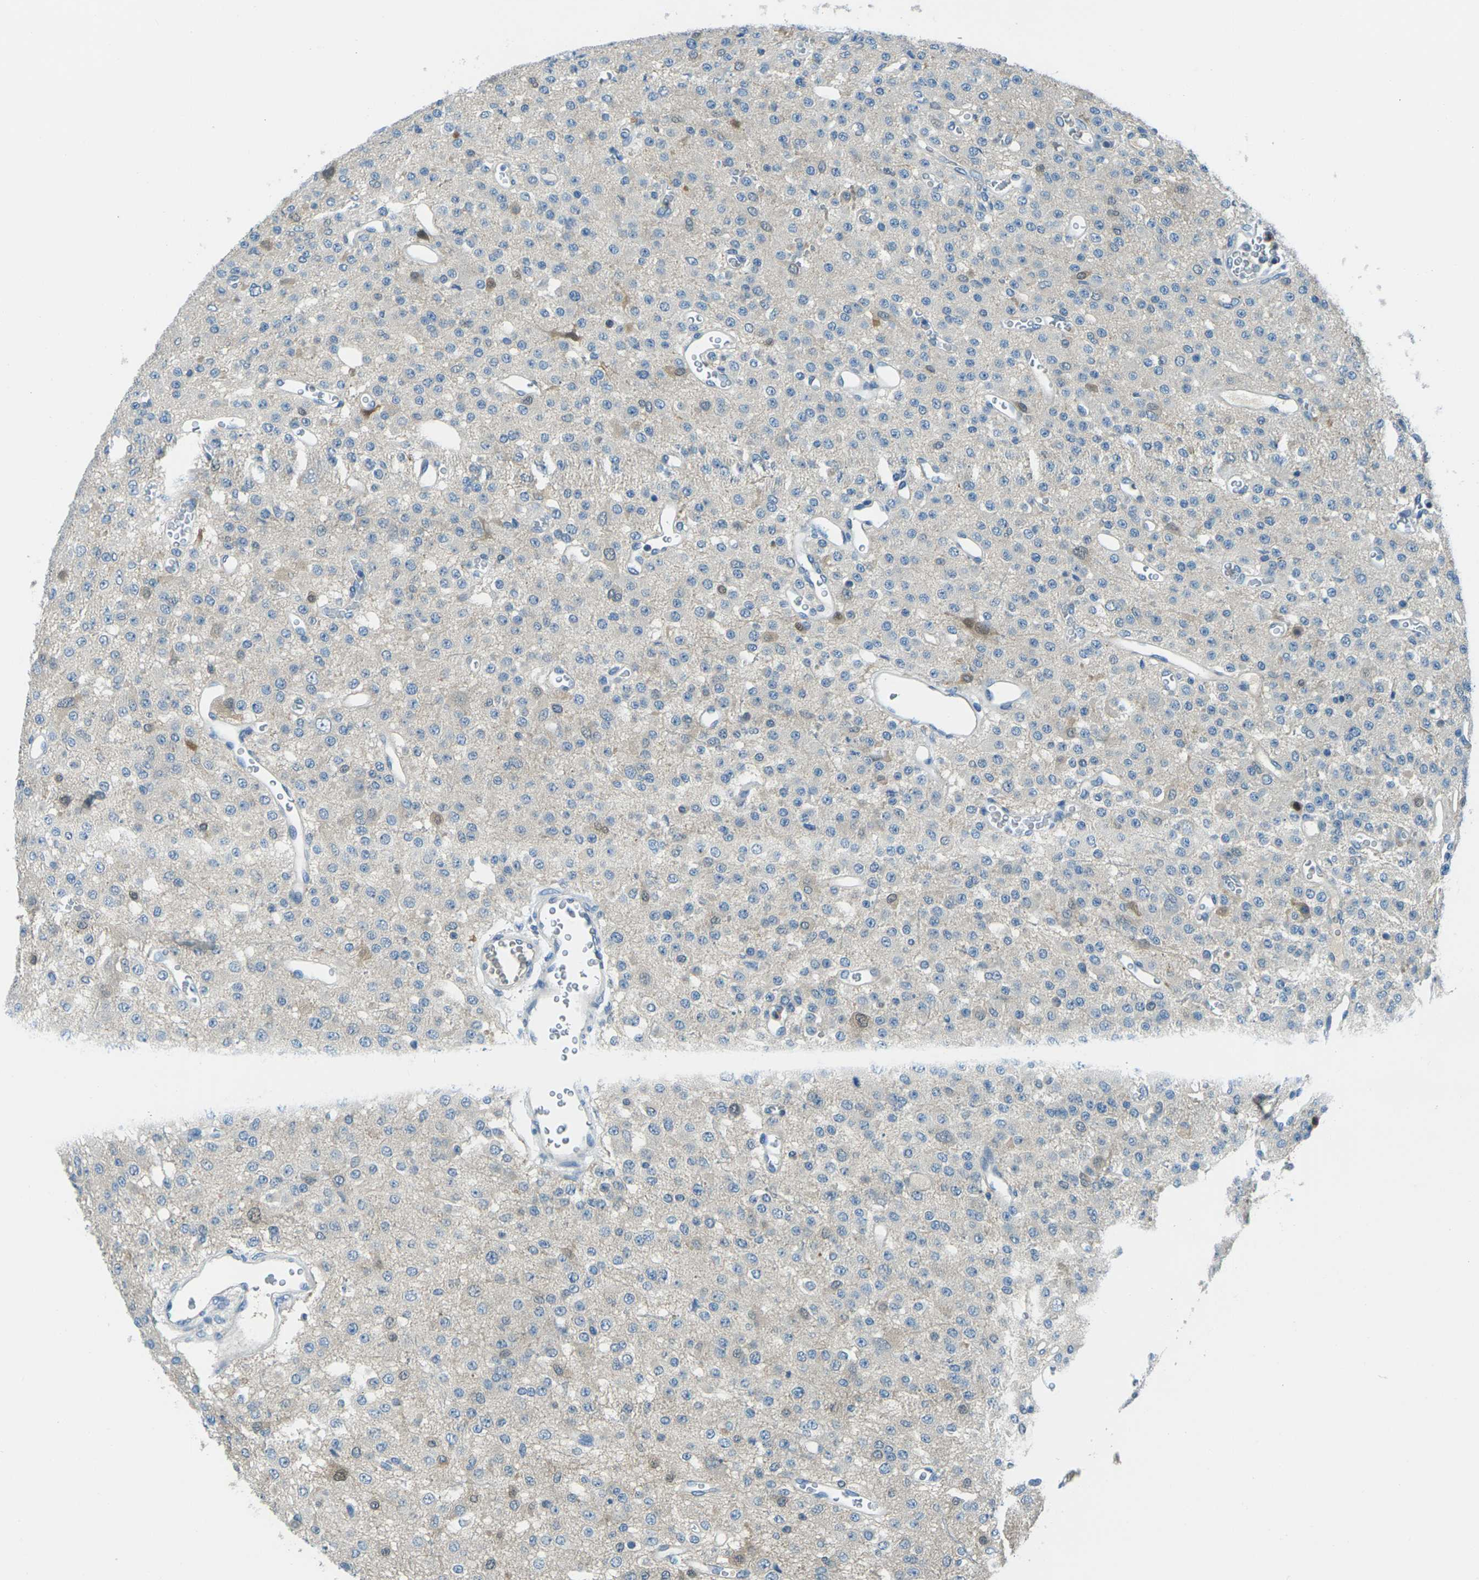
{"staining": {"intensity": "moderate", "quantity": "<25%", "location": "cytoplasmic/membranous,nuclear"}, "tissue": "glioma", "cell_type": "Tumor cells", "image_type": "cancer", "snomed": [{"axis": "morphology", "description": "Glioma, malignant, Low grade"}, {"axis": "topography", "description": "Brain"}], "caption": "Tumor cells show moderate cytoplasmic/membranous and nuclear staining in about <25% of cells in glioma. (DAB IHC, brown staining for protein, blue staining for nuclei).", "gene": "NANOS2", "patient": {"sex": "male", "age": 38}}